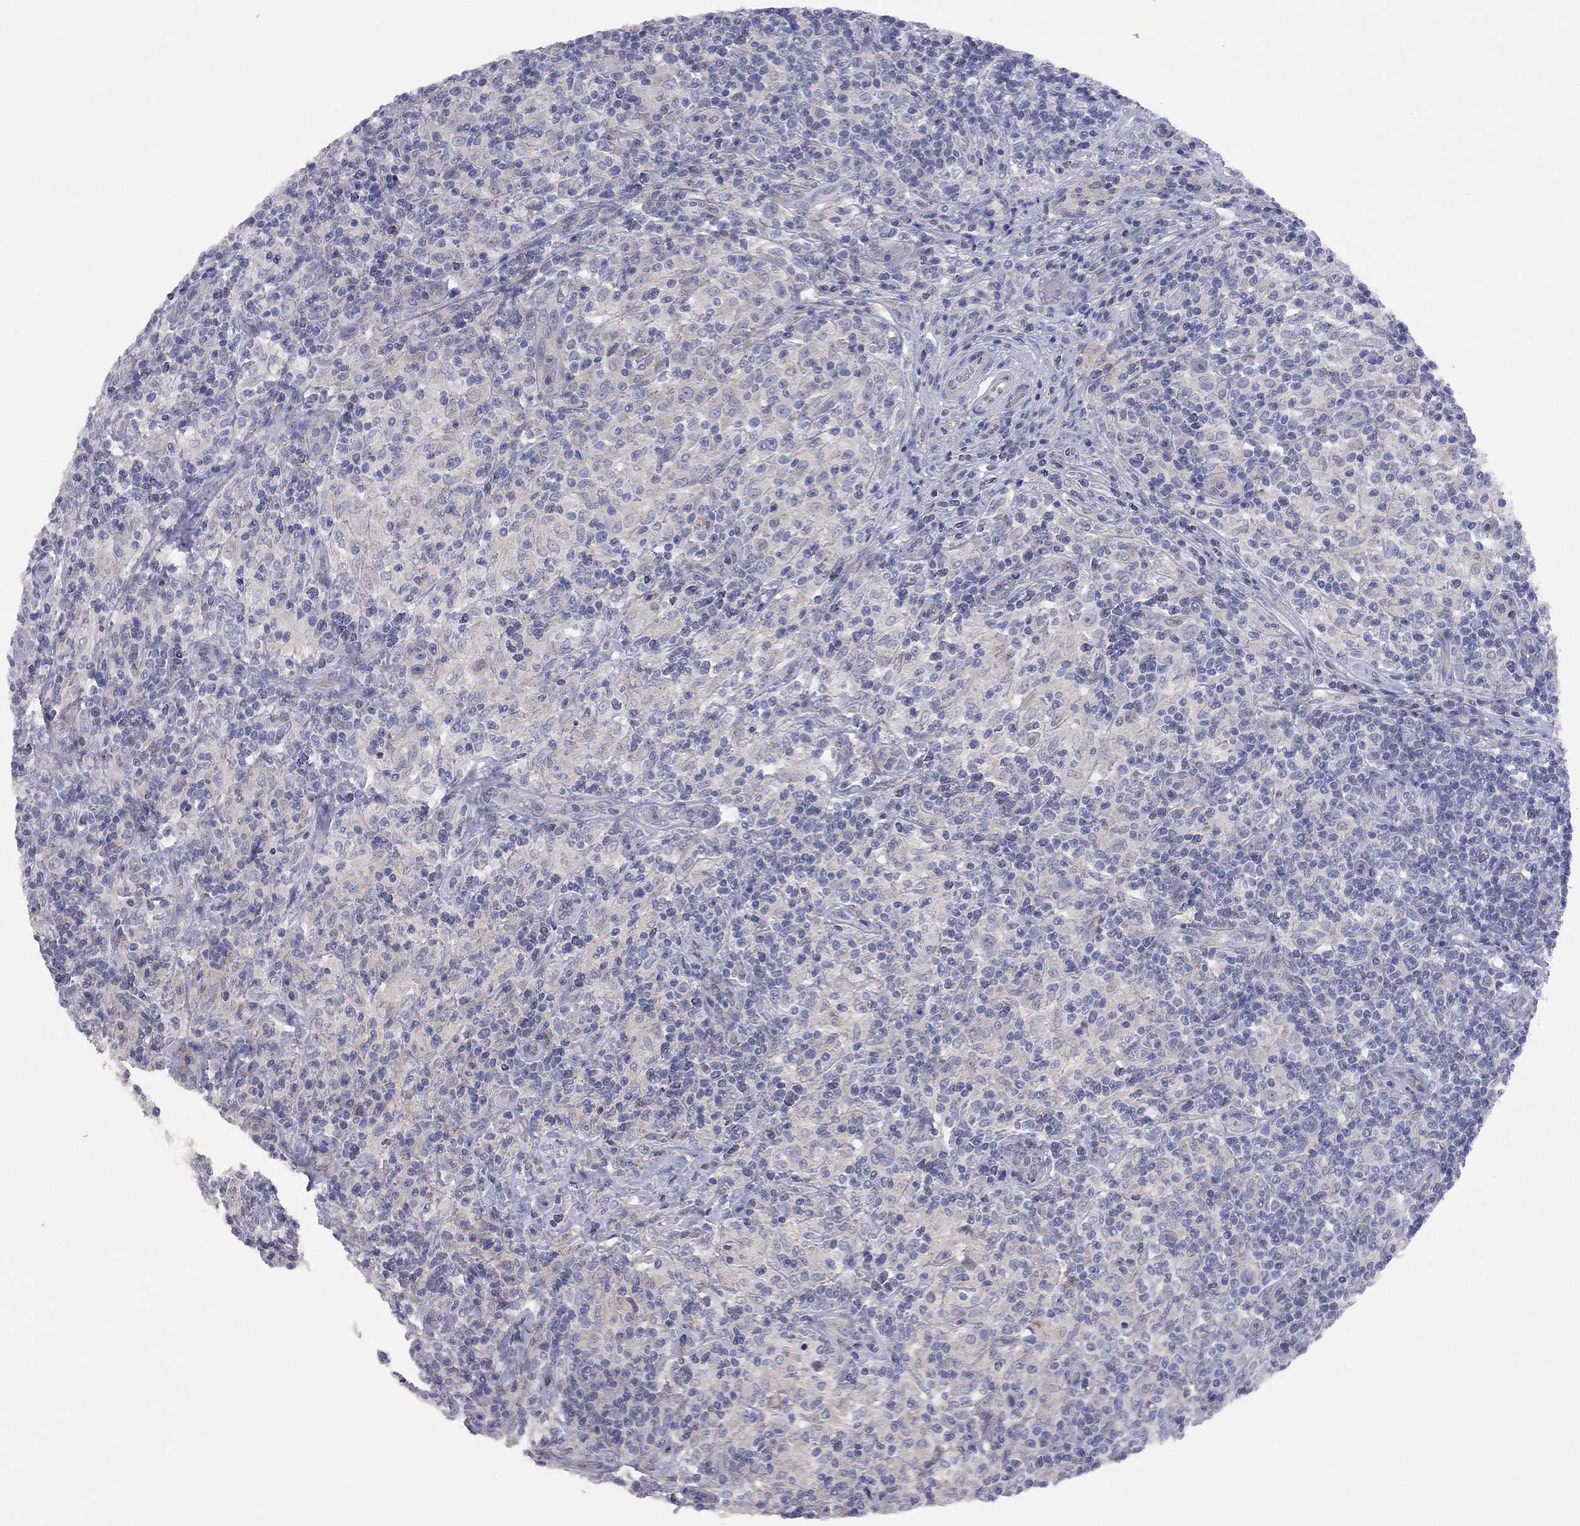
{"staining": {"intensity": "negative", "quantity": "none", "location": "none"}, "tissue": "lymphoma", "cell_type": "Tumor cells", "image_type": "cancer", "snomed": [{"axis": "morphology", "description": "Hodgkin's disease, NOS"}, {"axis": "topography", "description": "Lymph node"}], "caption": "Immunohistochemical staining of Hodgkin's disease exhibits no significant positivity in tumor cells.", "gene": "KCNB1", "patient": {"sex": "male", "age": 70}}